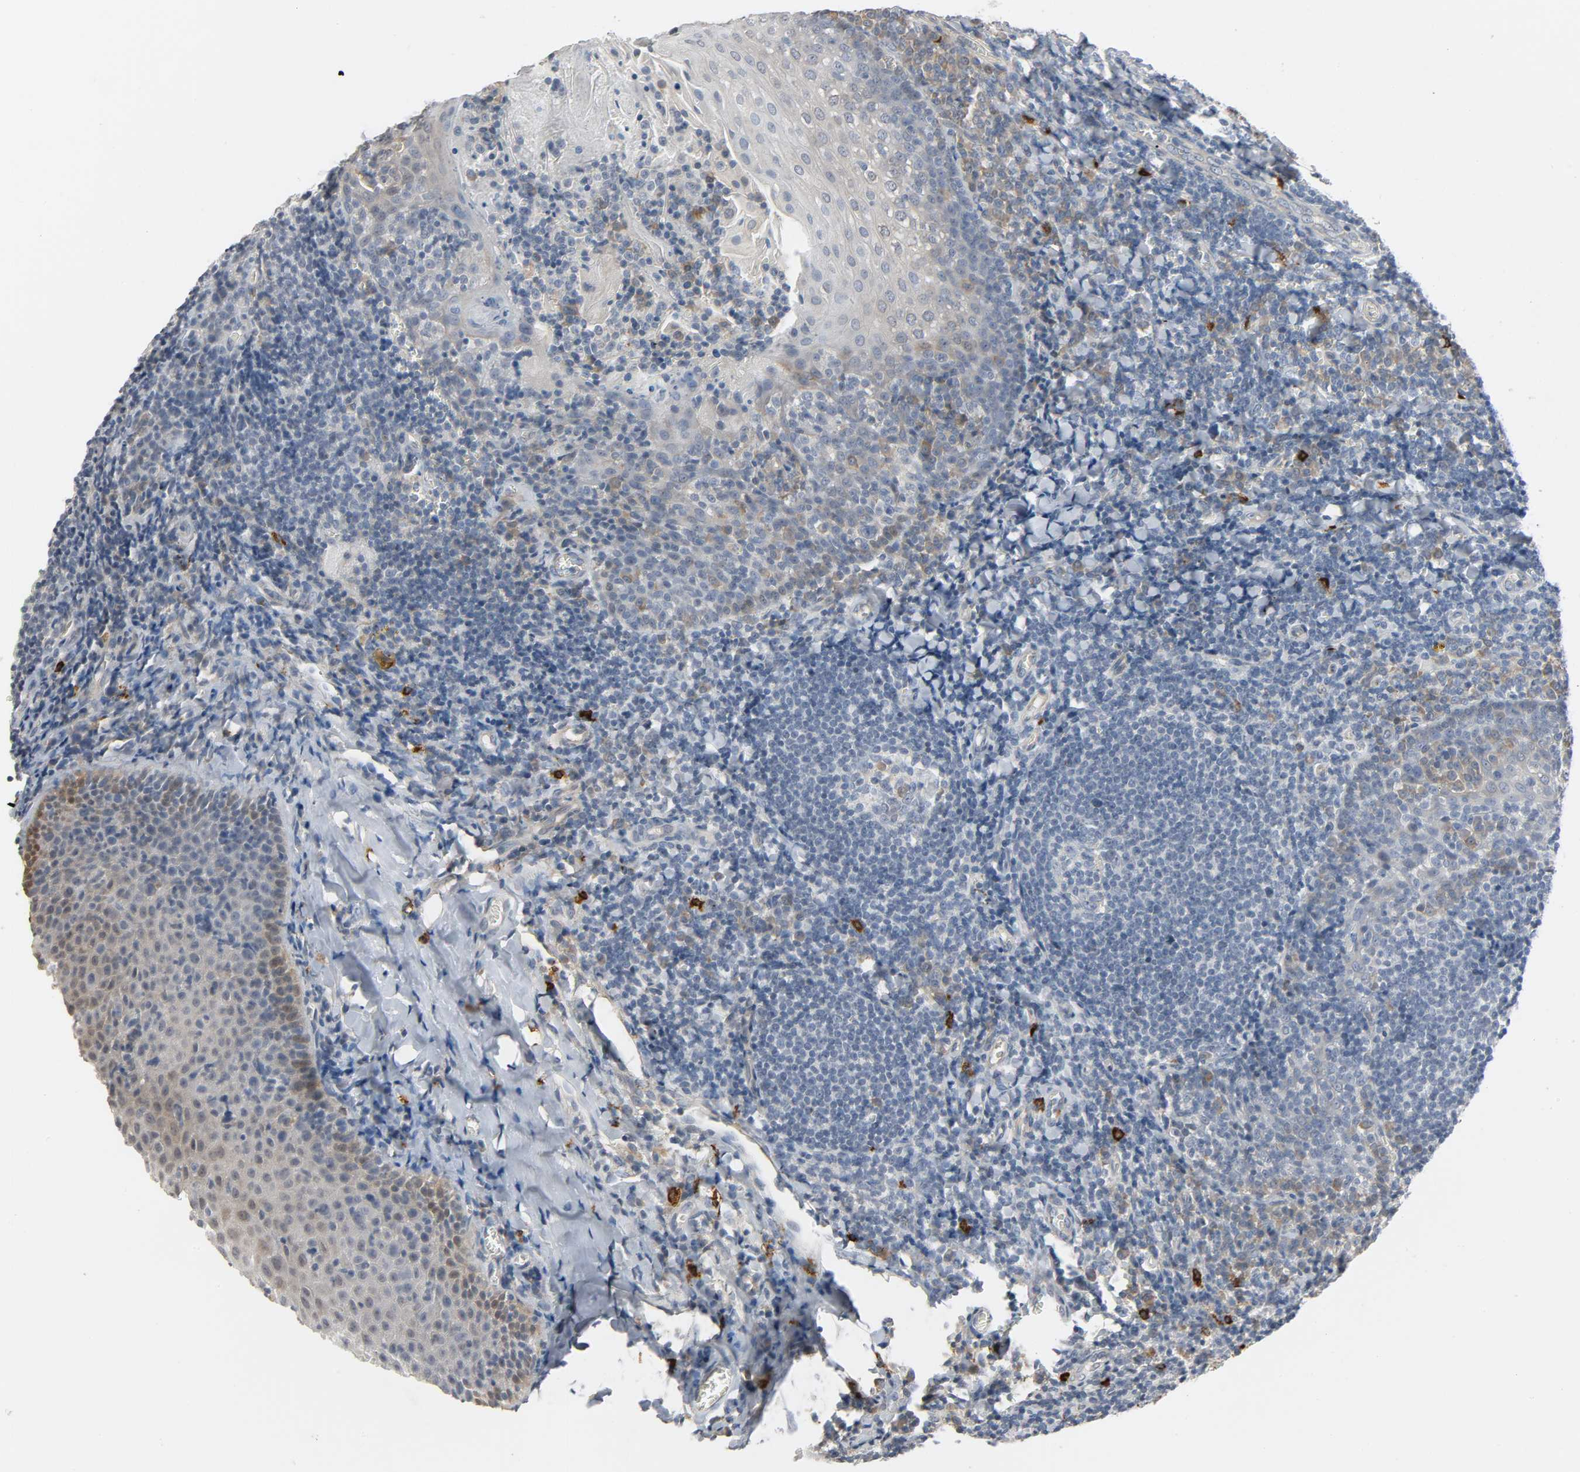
{"staining": {"intensity": "negative", "quantity": "none", "location": "none"}, "tissue": "tonsil", "cell_type": "Germinal center cells", "image_type": "normal", "snomed": [{"axis": "morphology", "description": "Normal tissue, NOS"}, {"axis": "topography", "description": "Tonsil"}], "caption": "High power microscopy image of an IHC micrograph of benign tonsil, revealing no significant staining in germinal center cells. (DAB (3,3'-diaminobenzidine) IHC, high magnification).", "gene": "LIMCH1", "patient": {"sex": "male", "age": 31}}